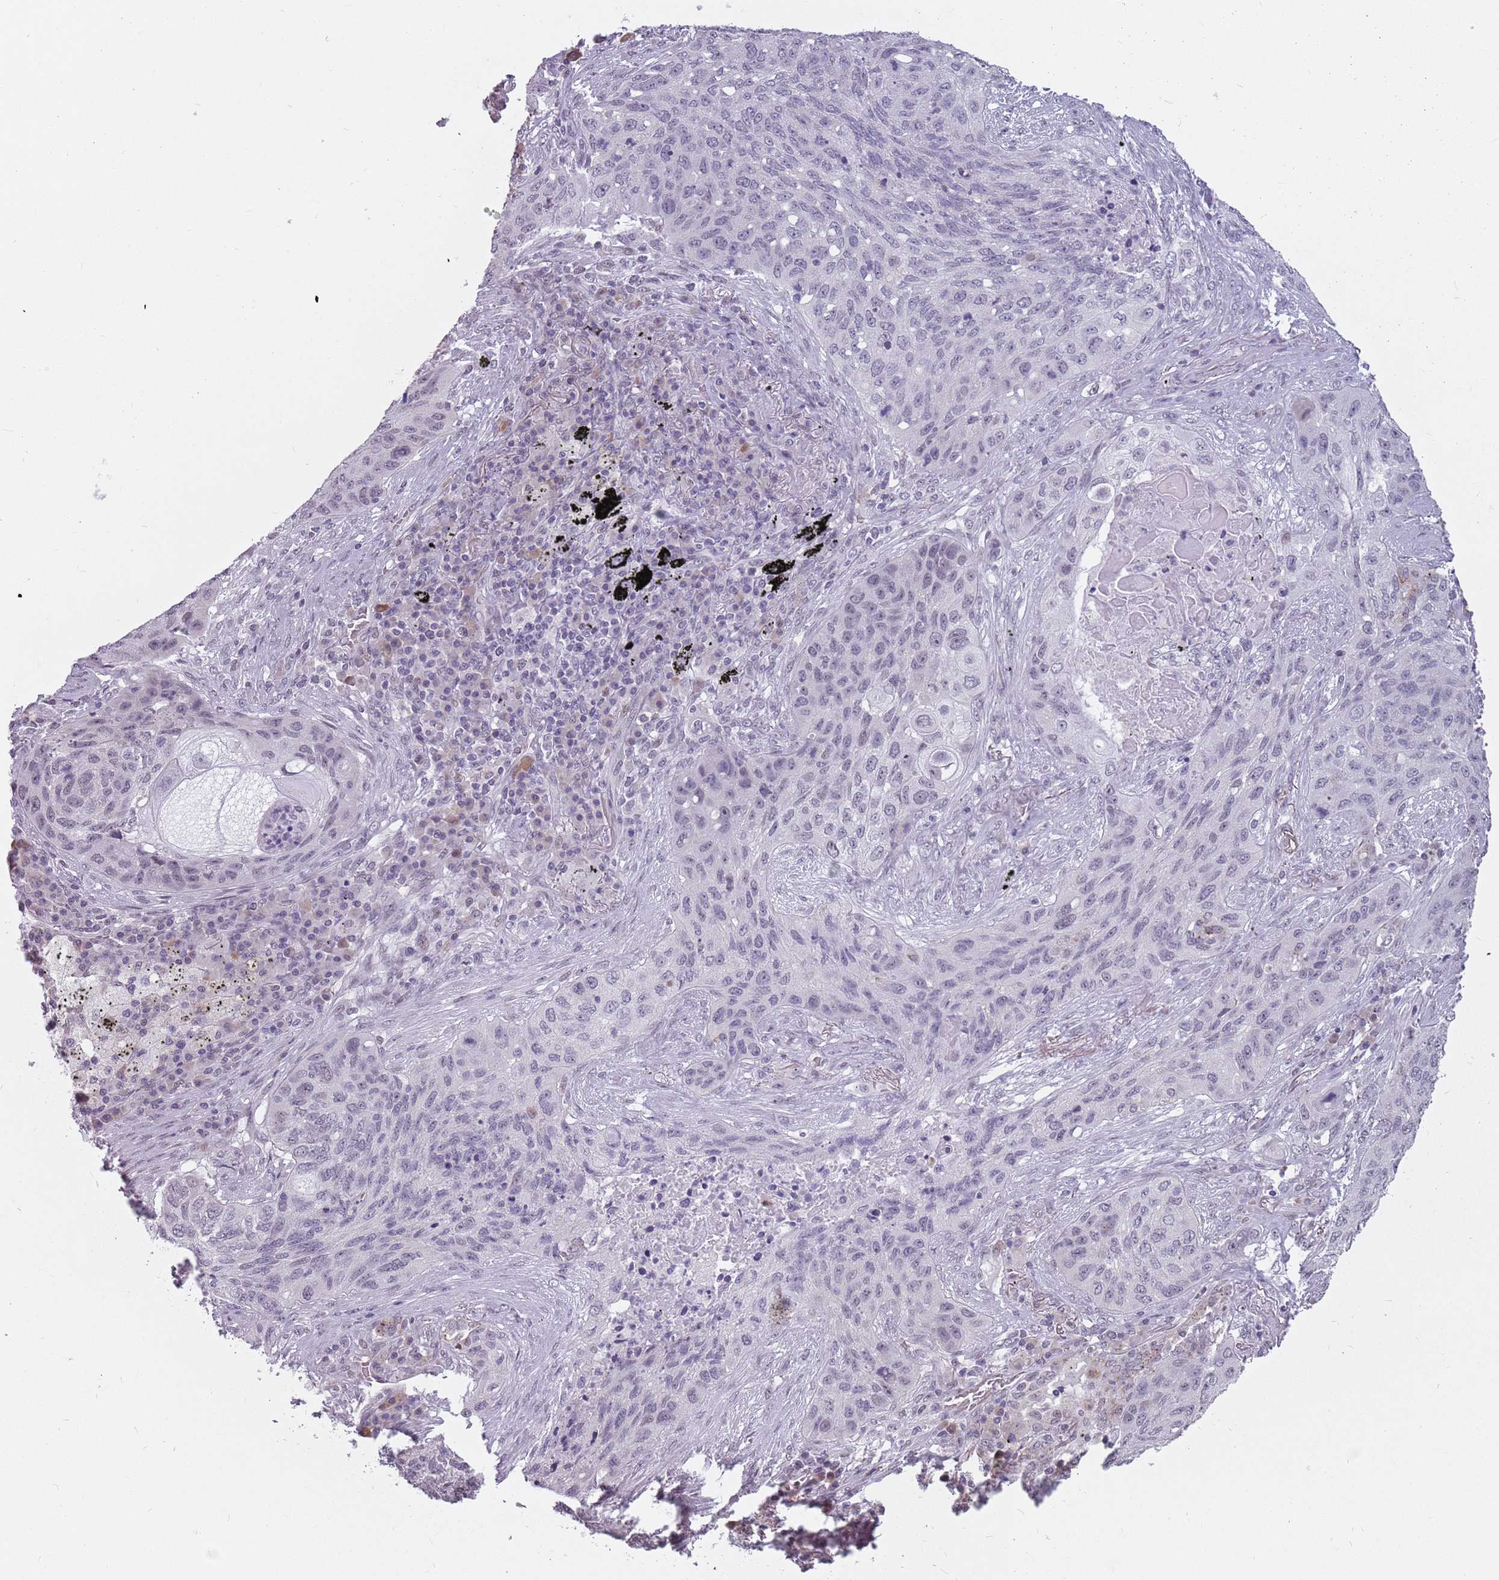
{"staining": {"intensity": "negative", "quantity": "none", "location": "none"}, "tissue": "lung cancer", "cell_type": "Tumor cells", "image_type": "cancer", "snomed": [{"axis": "morphology", "description": "Squamous cell carcinoma, NOS"}, {"axis": "topography", "description": "Lung"}], "caption": "A photomicrograph of human lung cancer (squamous cell carcinoma) is negative for staining in tumor cells.", "gene": "PTCHD1", "patient": {"sex": "female", "age": 63}}